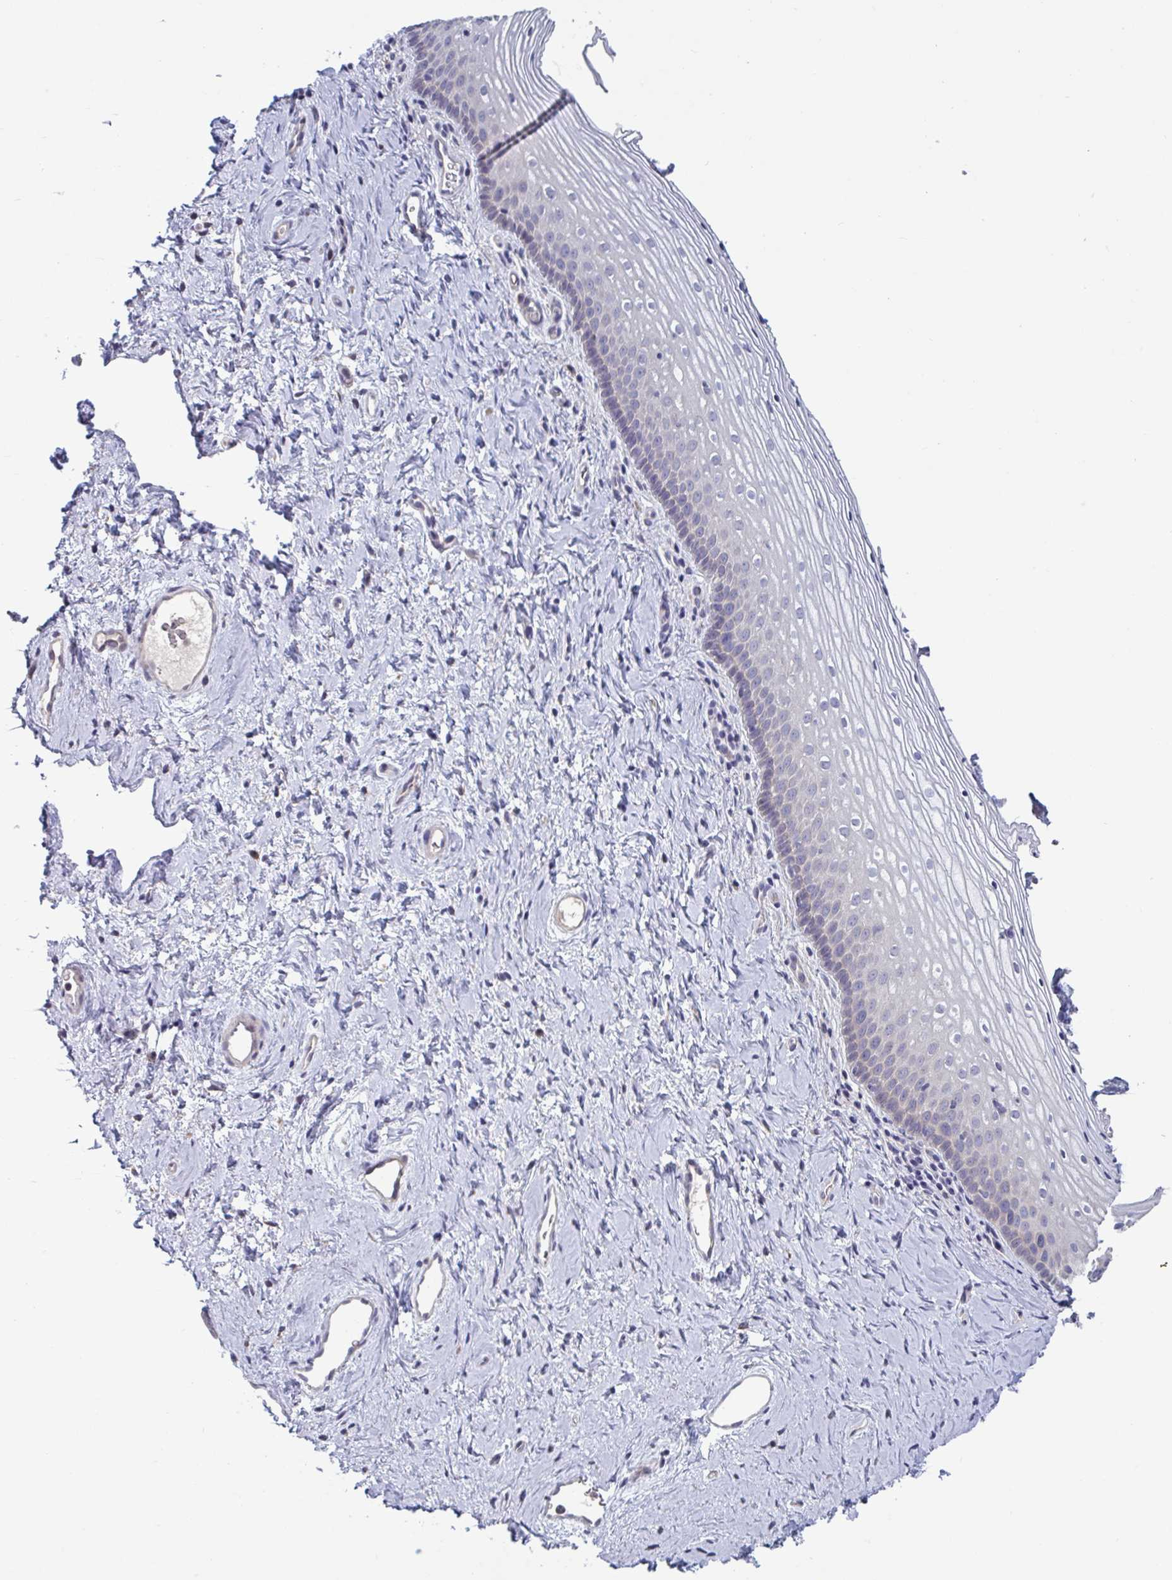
{"staining": {"intensity": "negative", "quantity": "none", "location": "none"}, "tissue": "vagina", "cell_type": "Squamous epithelial cells", "image_type": "normal", "snomed": [{"axis": "morphology", "description": "Normal tissue, NOS"}, {"axis": "morphology", "description": "Squamous cell carcinoma, NOS"}, {"axis": "topography", "description": "Vagina"}, {"axis": "topography", "description": "Cervix"}], "caption": "A photomicrograph of vagina stained for a protein exhibits no brown staining in squamous epithelial cells.", "gene": "CD1E", "patient": {"sex": "female", "age": 45}}